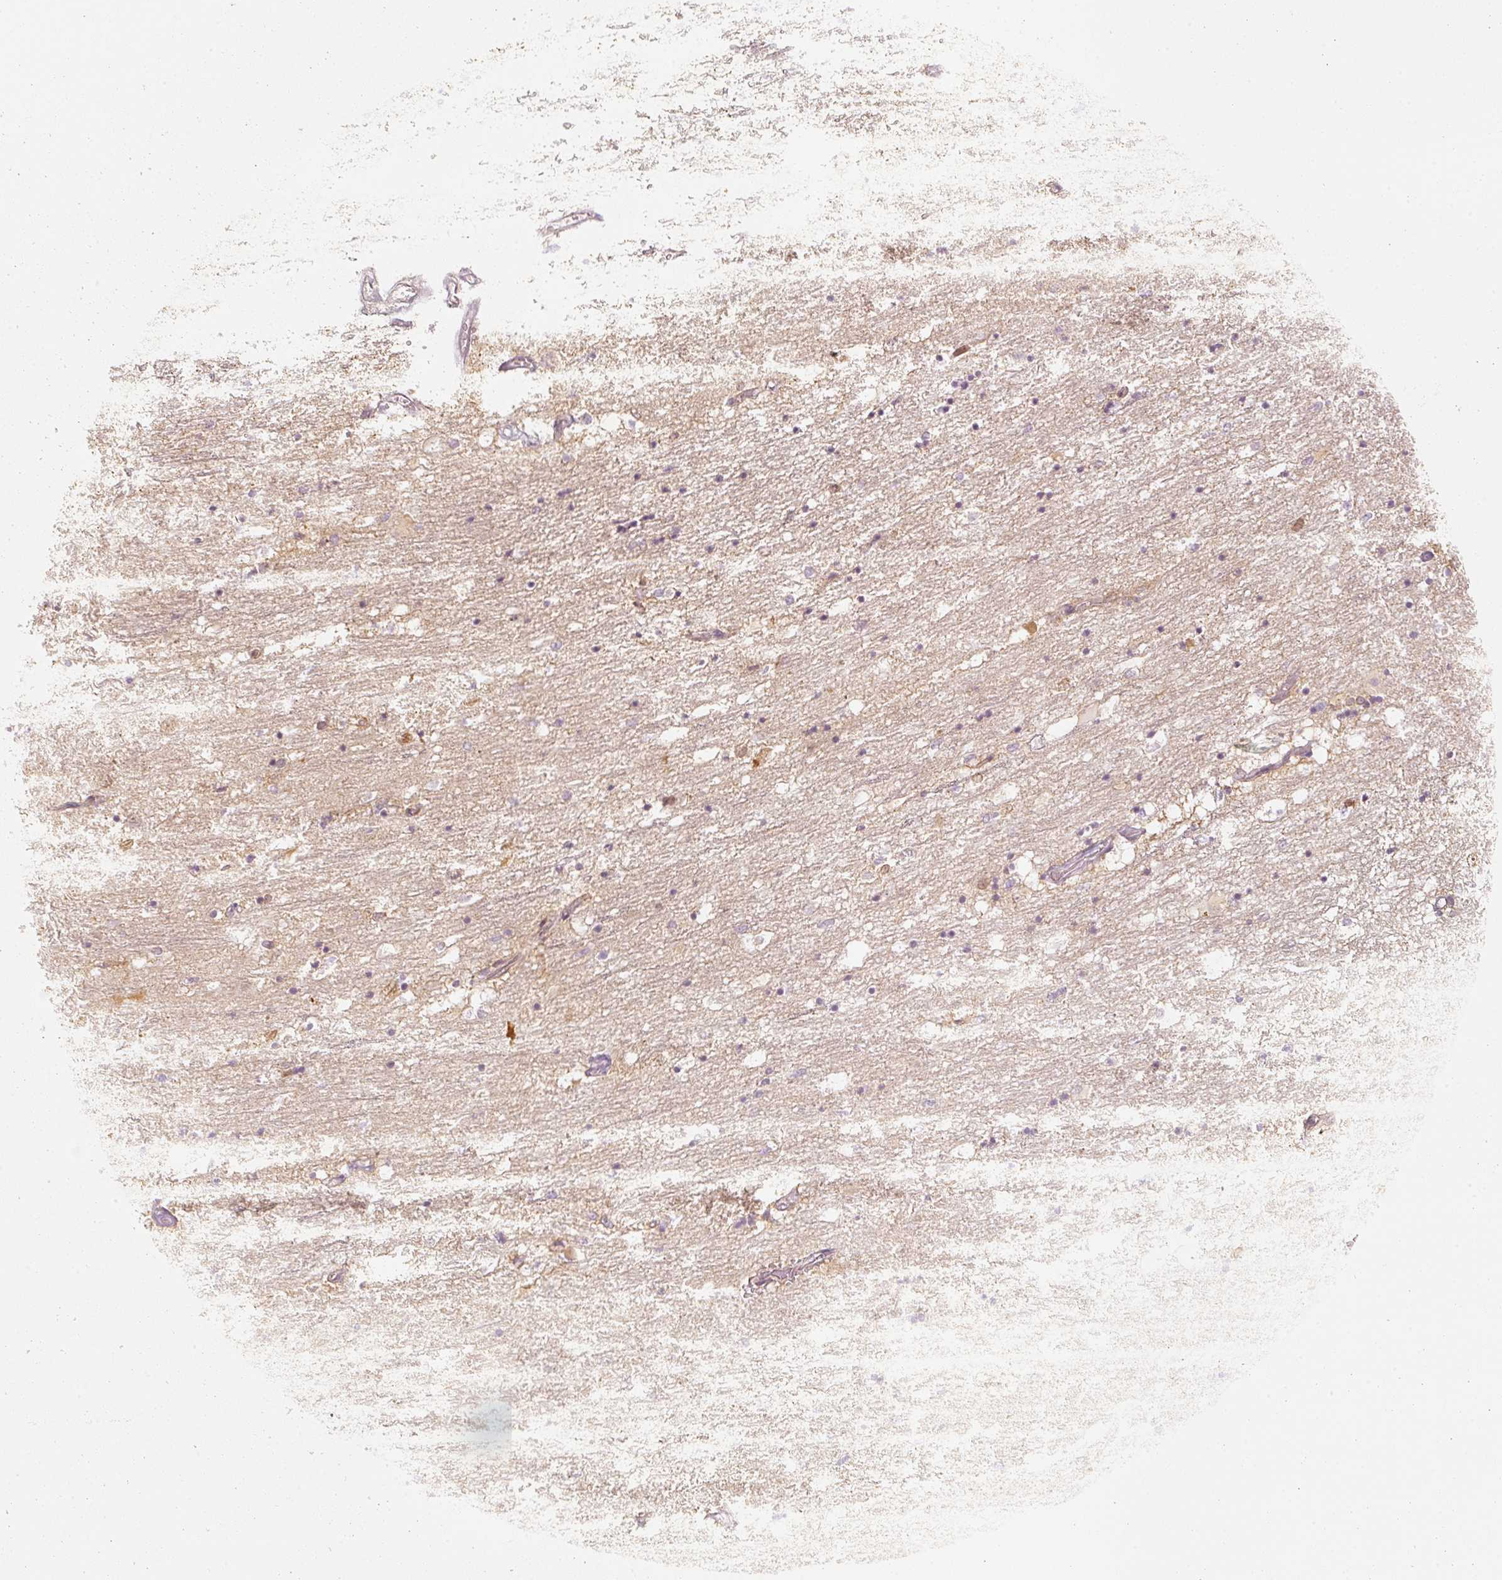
{"staining": {"intensity": "moderate", "quantity": "<25%", "location": "cytoplasmic/membranous"}, "tissue": "caudate", "cell_type": "Glial cells", "image_type": "normal", "snomed": [{"axis": "morphology", "description": "Normal tissue, NOS"}, {"axis": "topography", "description": "Lateral ventricle wall"}], "caption": "DAB (3,3'-diaminobenzidine) immunohistochemical staining of normal caudate exhibits moderate cytoplasmic/membranous protein staining in about <25% of glial cells.", "gene": "DAPP1", "patient": {"sex": "male", "age": 58}}